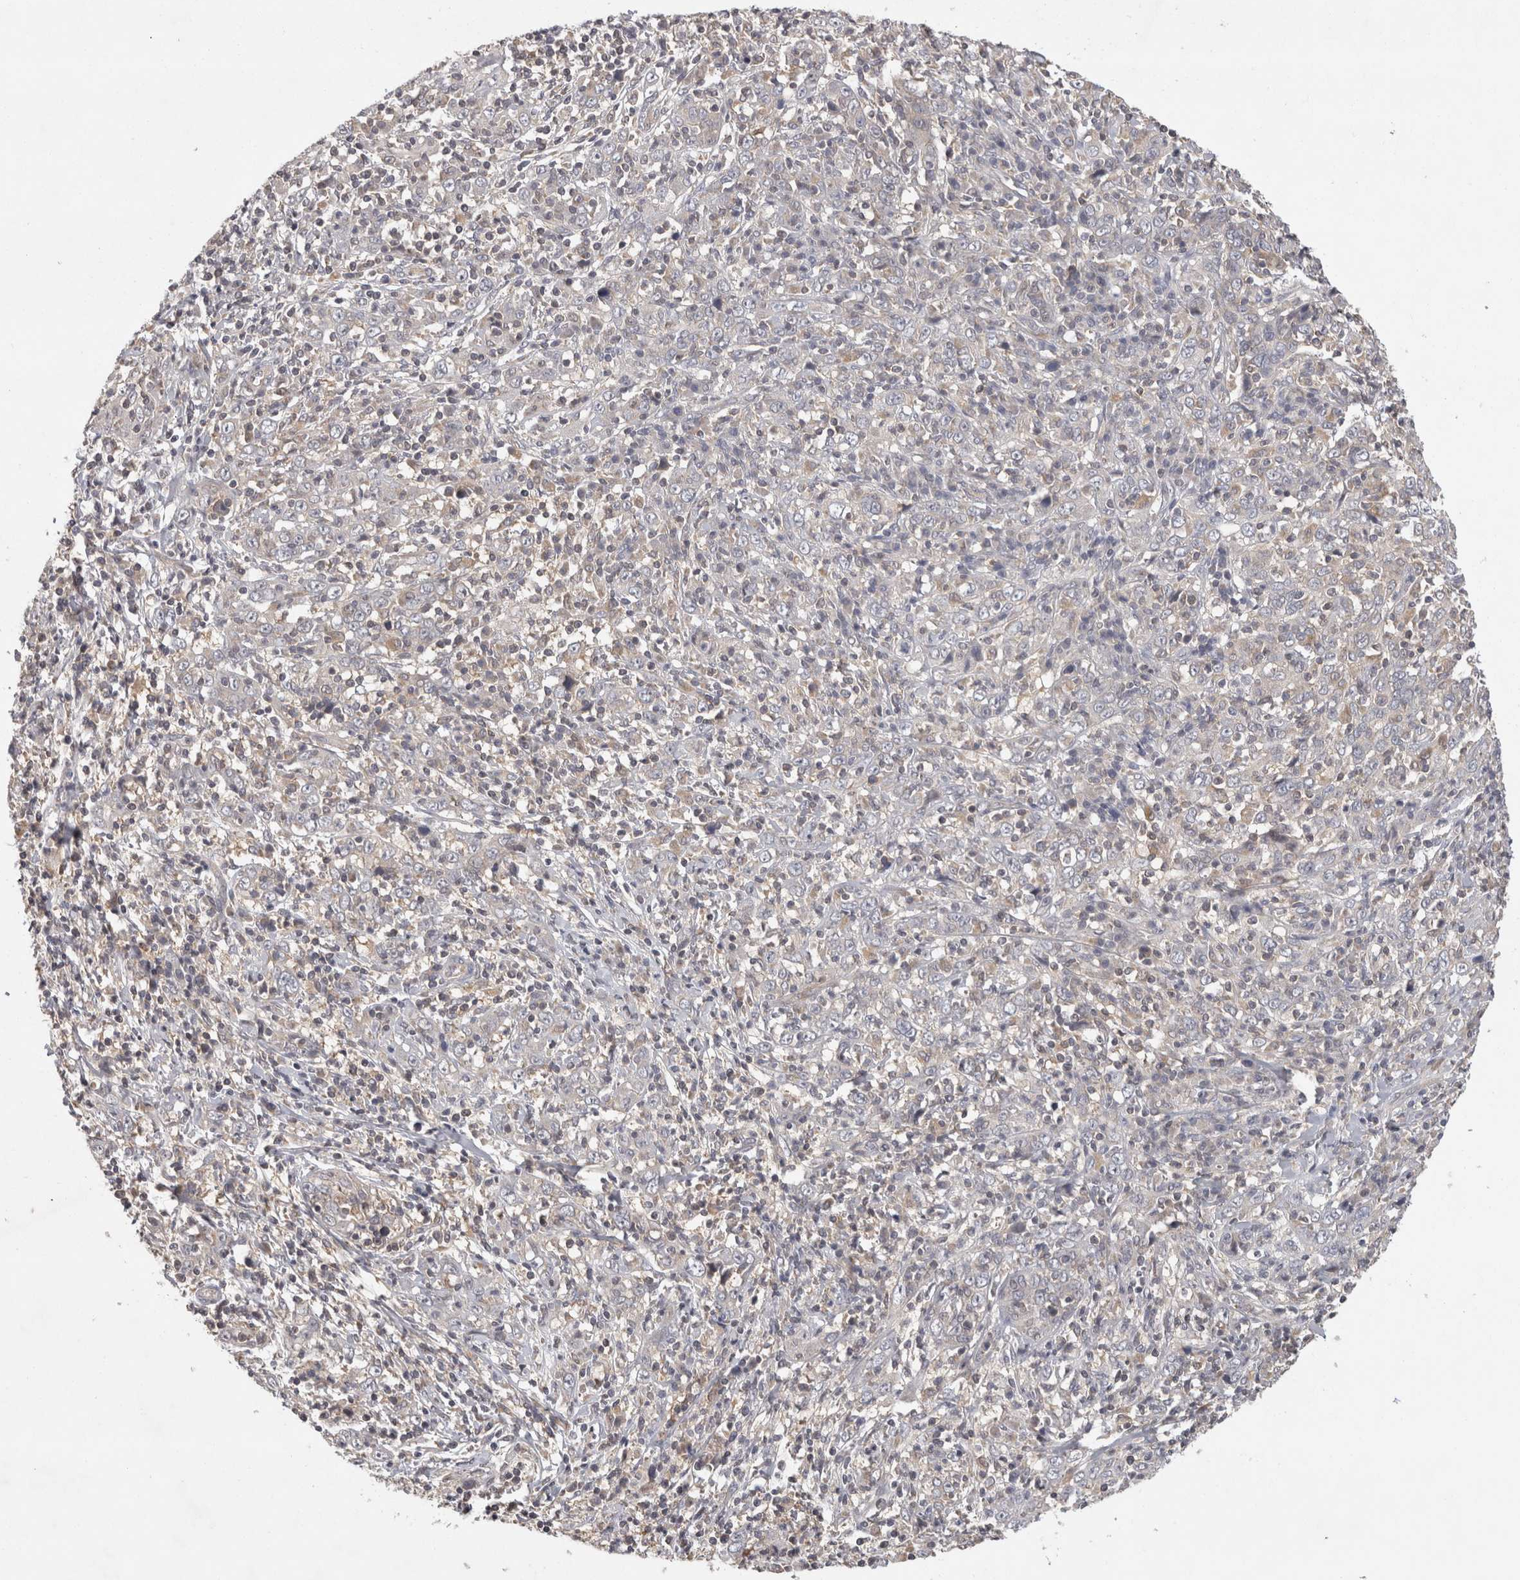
{"staining": {"intensity": "negative", "quantity": "none", "location": "none"}, "tissue": "cervical cancer", "cell_type": "Tumor cells", "image_type": "cancer", "snomed": [{"axis": "morphology", "description": "Squamous cell carcinoma, NOS"}, {"axis": "topography", "description": "Cervix"}], "caption": "Immunohistochemistry (IHC) of cervical cancer displays no expression in tumor cells.", "gene": "ACAT2", "patient": {"sex": "female", "age": 46}}